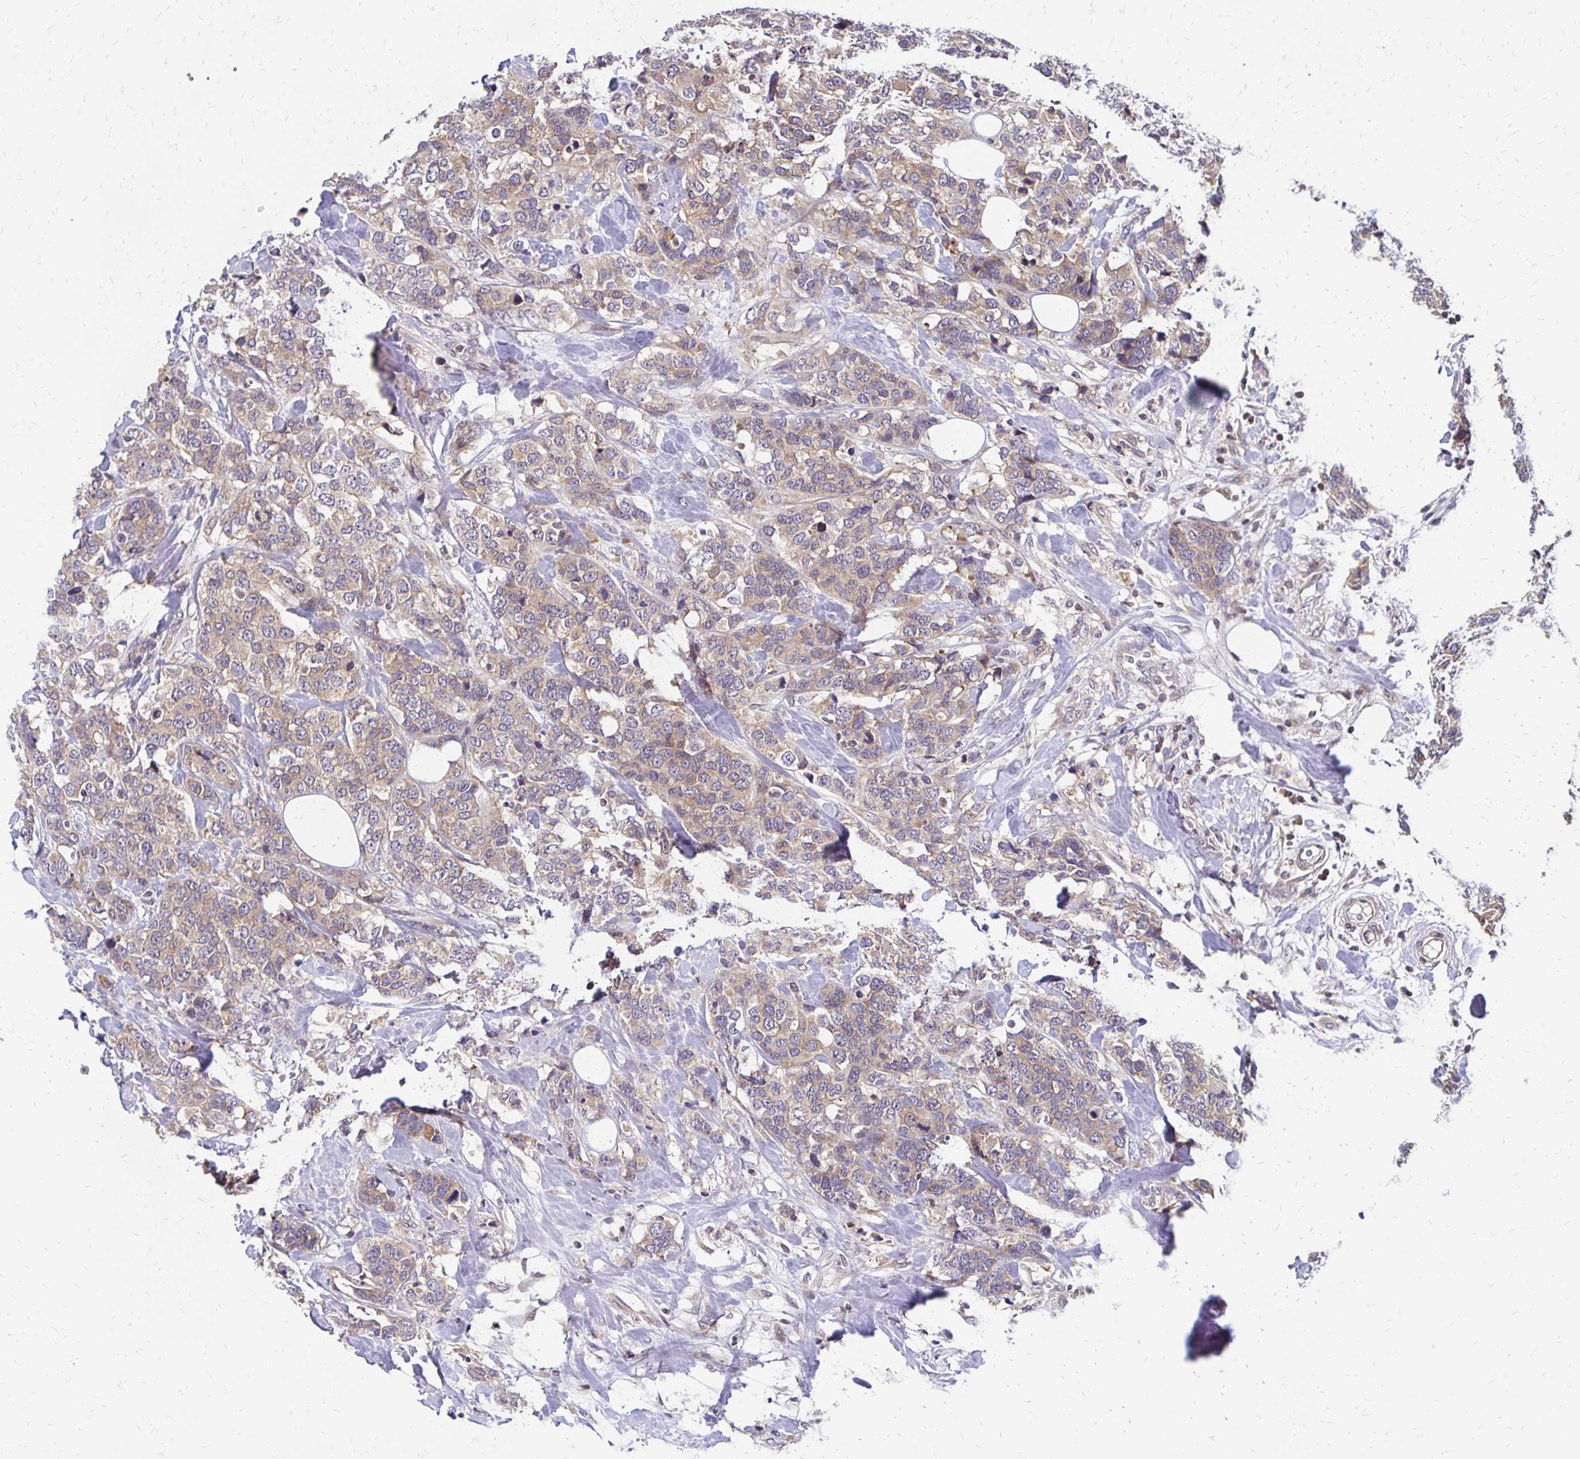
{"staining": {"intensity": "weak", "quantity": "25%-75%", "location": "cytoplasmic/membranous"}, "tissue": "breast cancer", "cell_type": "Tumor cells", "image_type": "cancer", "snomed": [{"axis": "morphology", "description": "Lobular carcinoma"}, {"axis": "topography", "description": "Breast"}], "caption": "Protein expression analysis of lobular carcinoma (breast) reveals weak cytoplasmic/membranous expression in about 25%-75% of tumor cells. The protein of interest is stained brown, and the nuclei are stained in blue (DAB (3,3'-diaminobenzidine) IHC with brightfield microscopy, high magnification).", "gene": "CBX7", "patient": {"sex": "female", "age": 59}}